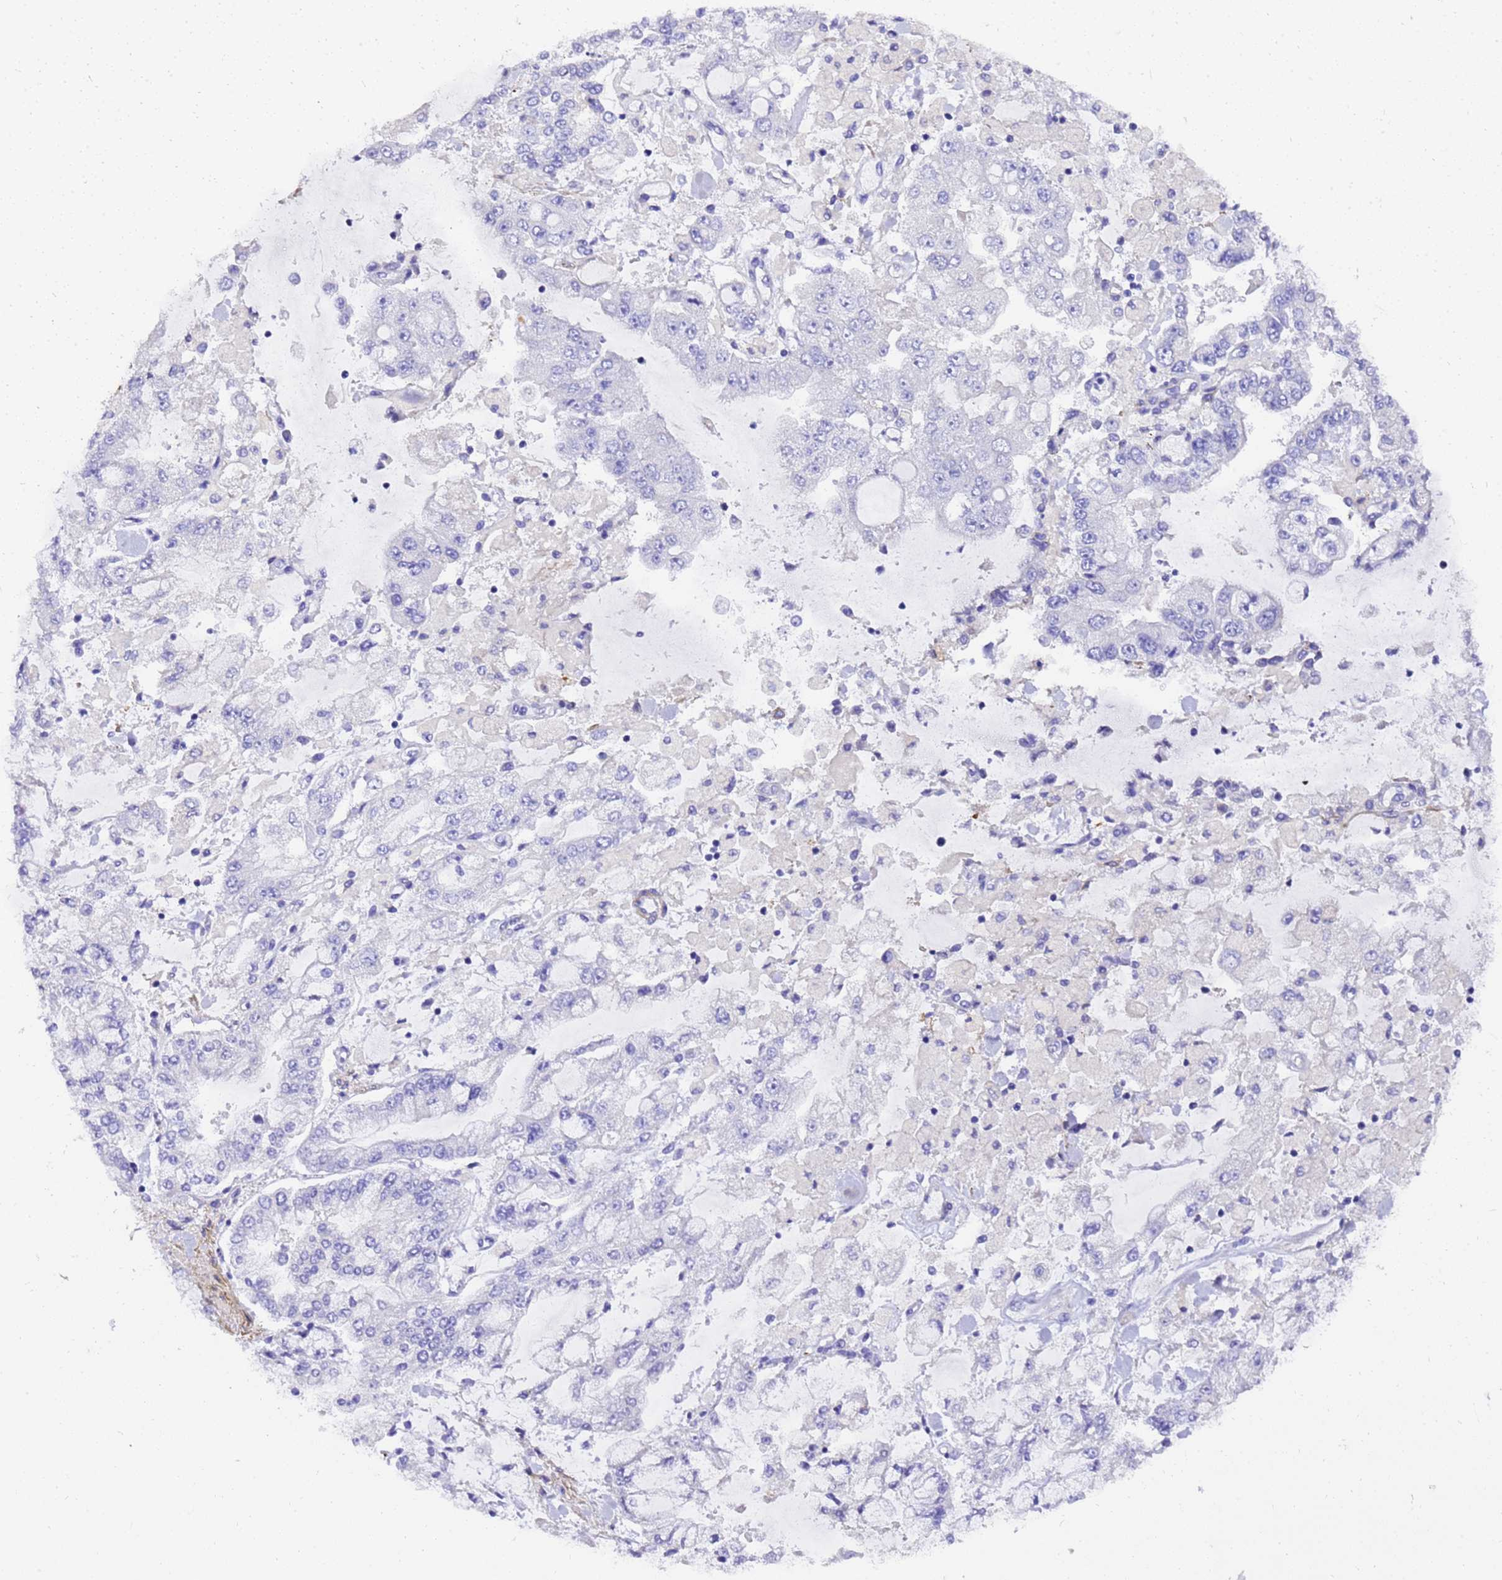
{"staining": {"intensity": "negative", "quantity": "none", "location": "none"}, "tissue": "stomach cancer", "cell_type": "Tumor cells", "image_type": "cancer", "snomed": [{"axis": "morphology", "description": "Normal tissue, NOS"}, {"axis": "morphology", "description": "Adenocarcinoma, NOS"}, {"axis": "topography", "description": "Stomach, upper"}, {"axis": "topography", "description": "Stomach"}], "caption": "This is a photomicrograph of immunohistochemistry (IHC) staining of stomach adenocarcinoma, which shows no staining in tumor cells. (Brightfield microscopy of DAB immunohistochemistry at high magnification).", "gene": "HSPB6", "patient": {"sex": "male", "age": 76}}